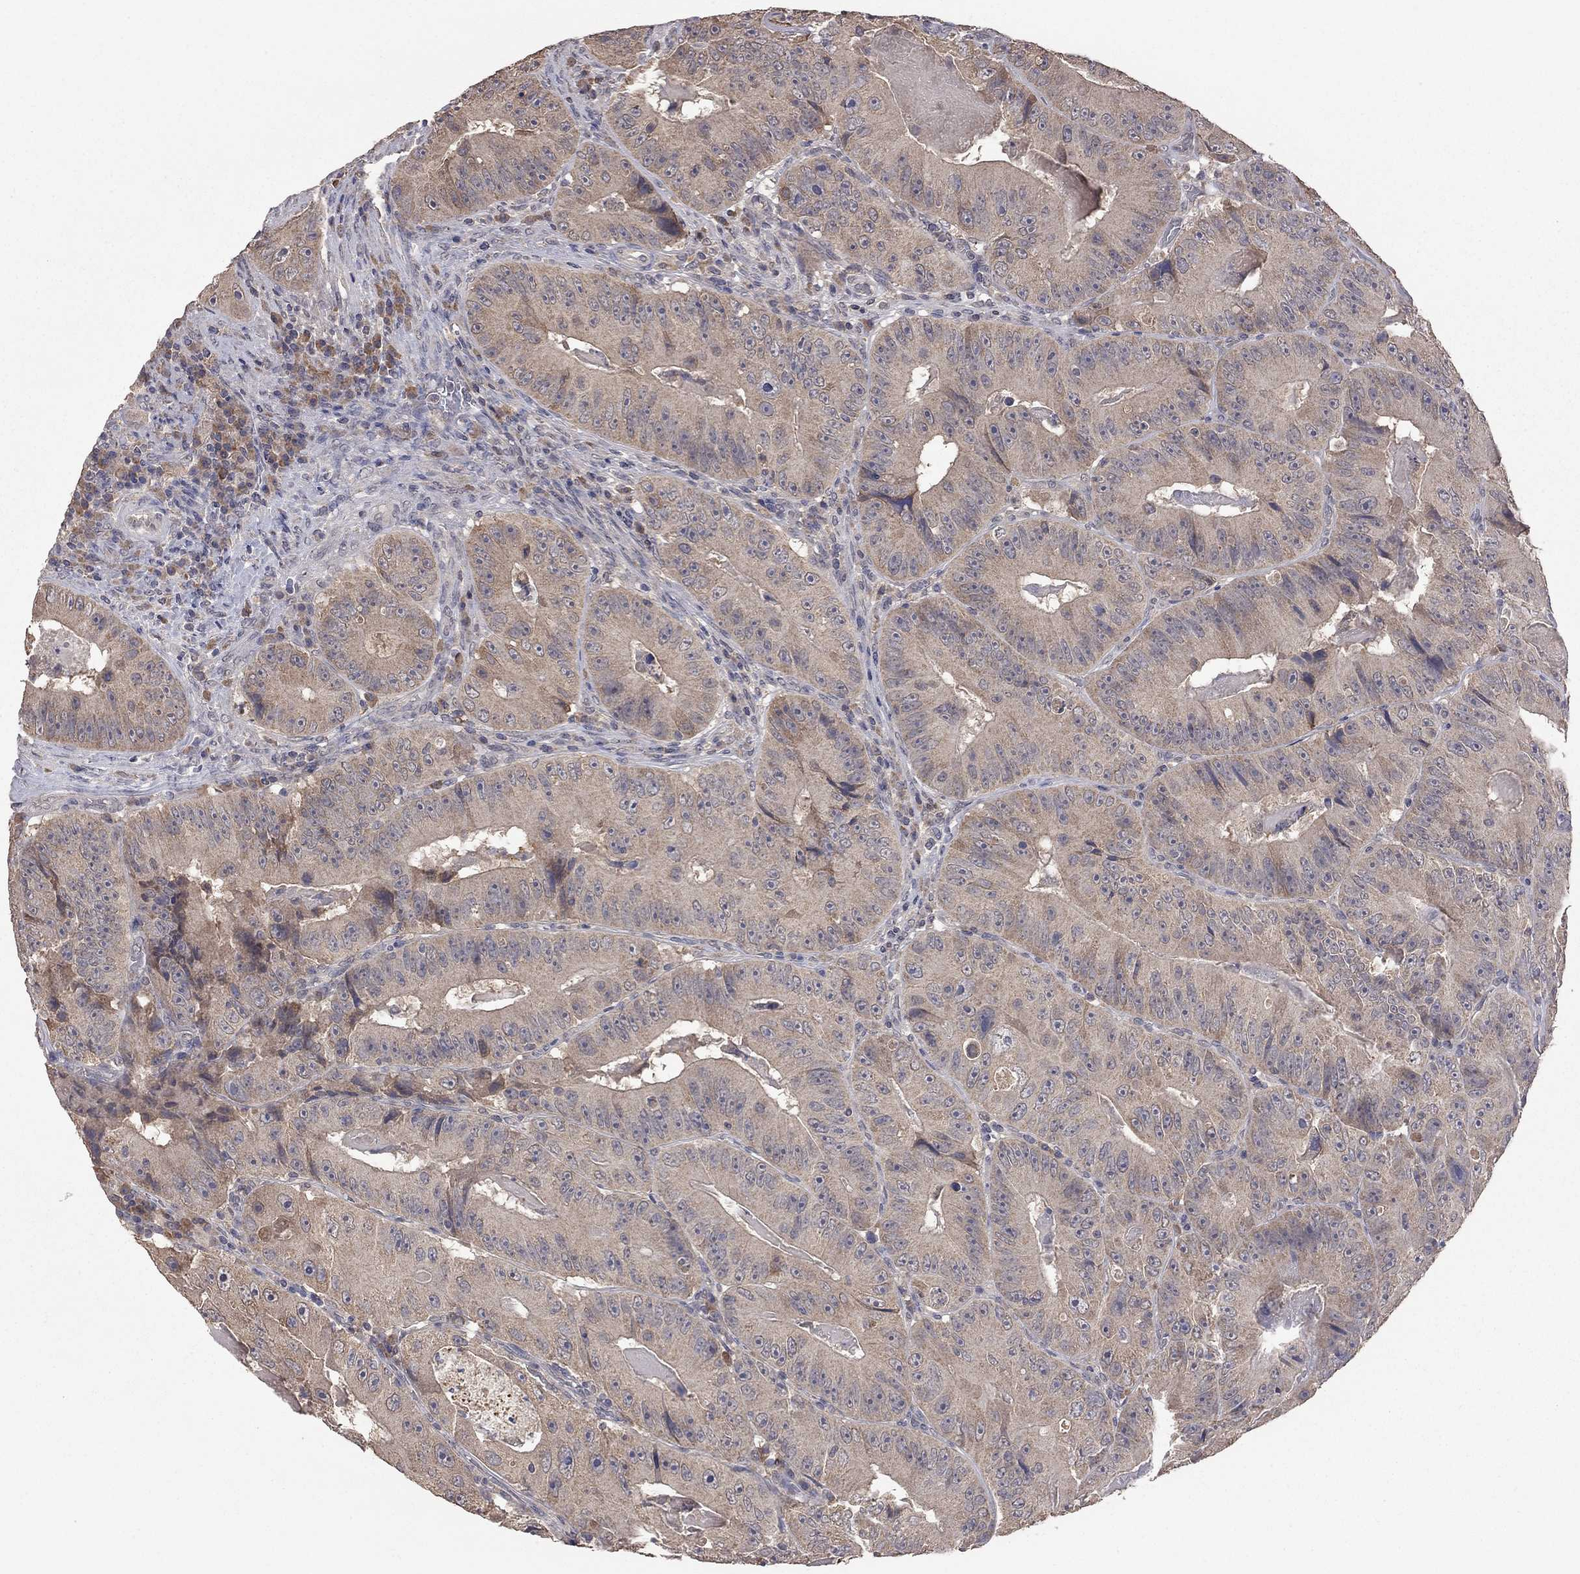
{"staining": {"intensity": "weak", "quantity": ">75%", "location": "cytoplasmic/membranous"}, "tissue": "colorectal cancer", "cell_type": "Tumor cells", "image_type": "cancer", "snomed": [{"axis": "morphology", "description": "Adenocarcinoma, NOS"}, {"axis": "topography", "description": "Colon"}], "caption": "The histopathology image demonstrates a brown stain indicating the presence of a protein in the cytoplasmic/membranous of tumor cells in colorectal cancer (adenocarcinoma).", "gene": "HTR6", "patient": {"sex": "female", "age": 86}}